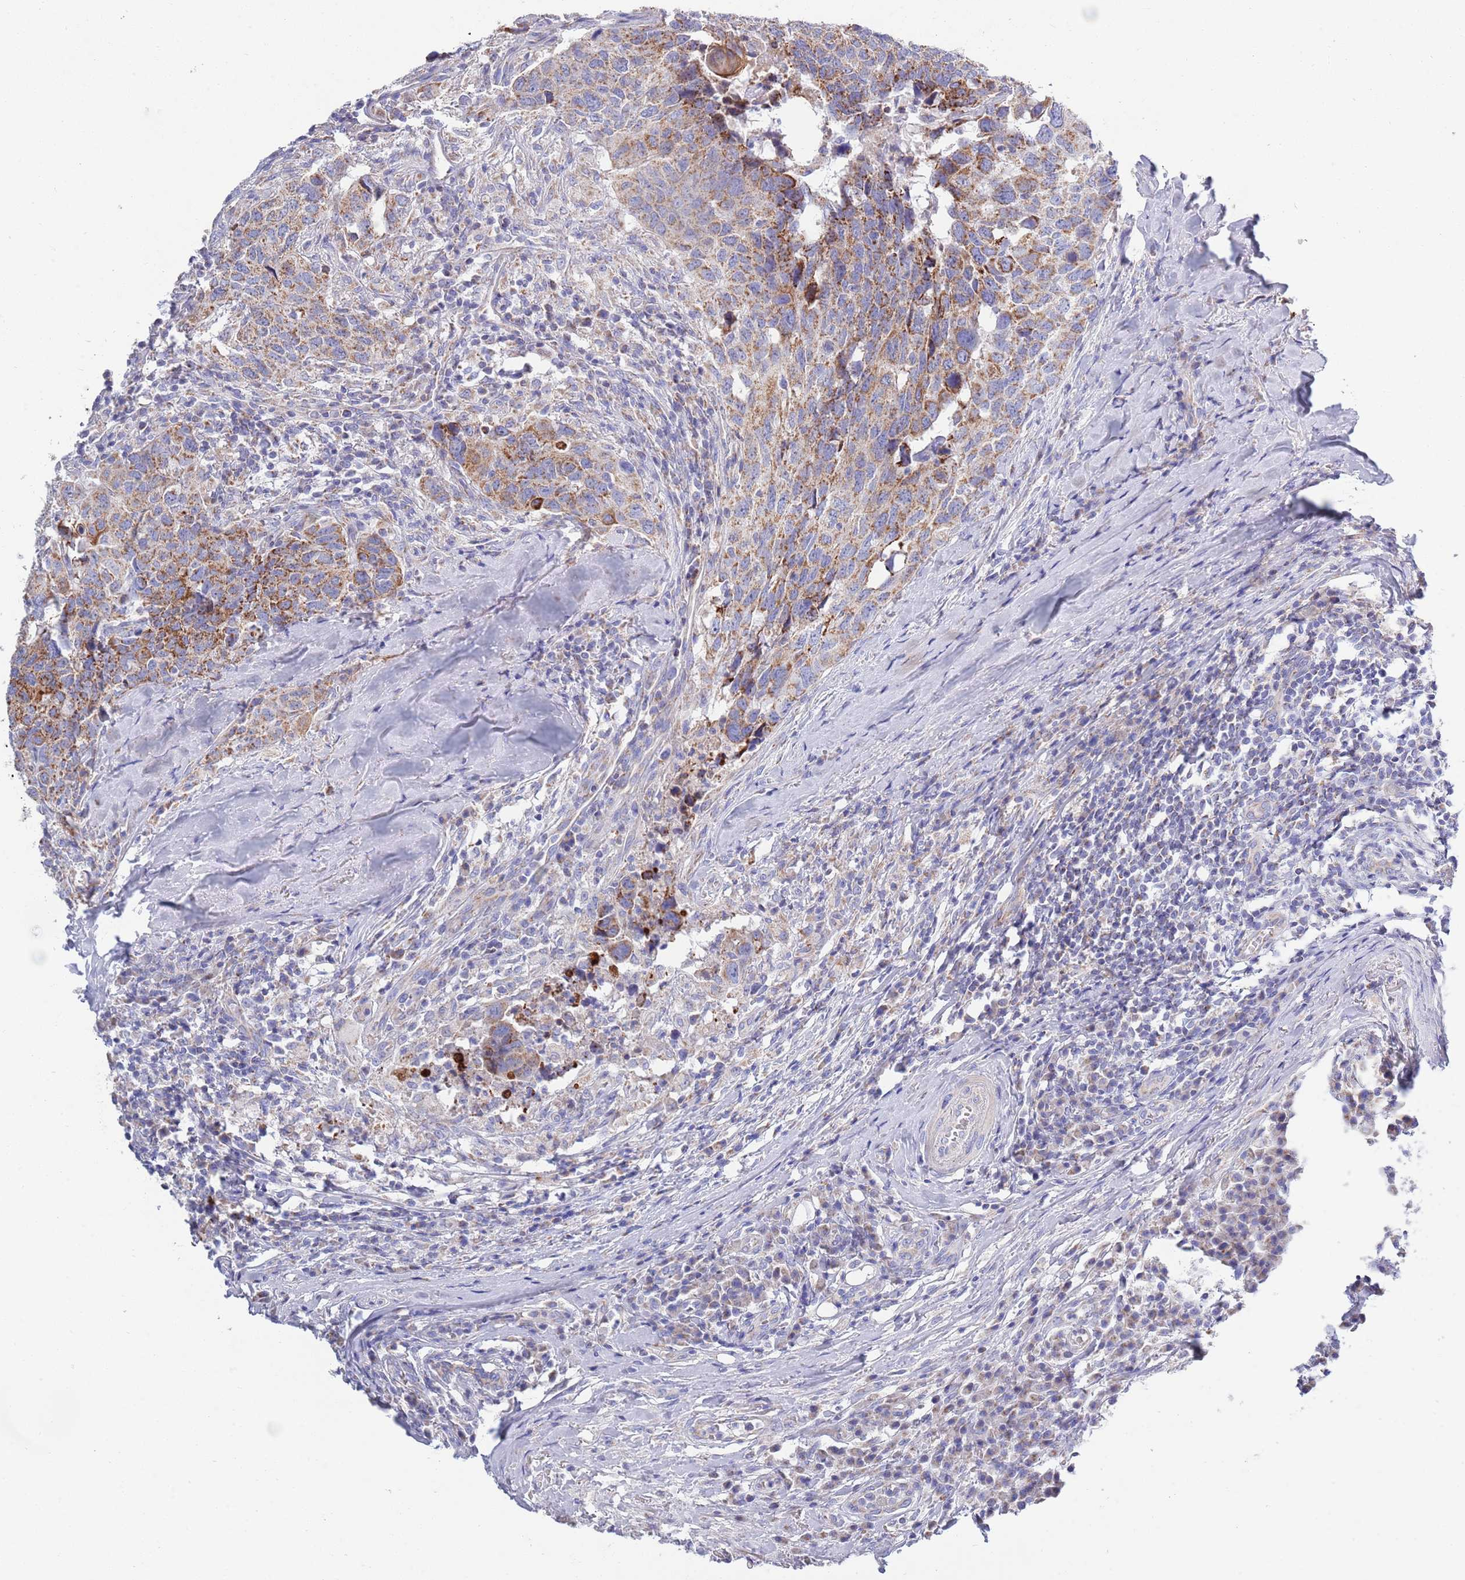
{"staining": {"intensity": "moderate", "quantity": ">75%", "location": "cytoplasmic/membranous"}, "tissue": "head and neck cancer", "cell_type": "Tumor cells", "image_type": "cancer", "snomed": [{"axis": "morphology", "description": "Normal tissue, NOS"}, {"axis": "morphology", "description": "Squamous cell carcinoma, NOS"}, {"axis": "topography", "description": "Skeletal muscle"}, {"axis": "topography", "description": "Vascular tissue"}, {"axis": "topography", "description": "Peripheral nerve tissue"}, {"axis": "topography", "description": "Head-Neck"}], "caption": "Head and neck cancer (squamous cell carcinoma) stained for a protein demonstrates moderate cytoplasmic/membranous positivity in tumor cells.", "gene": "EMC8", "patient": {"sex": "male", "age": 66}}